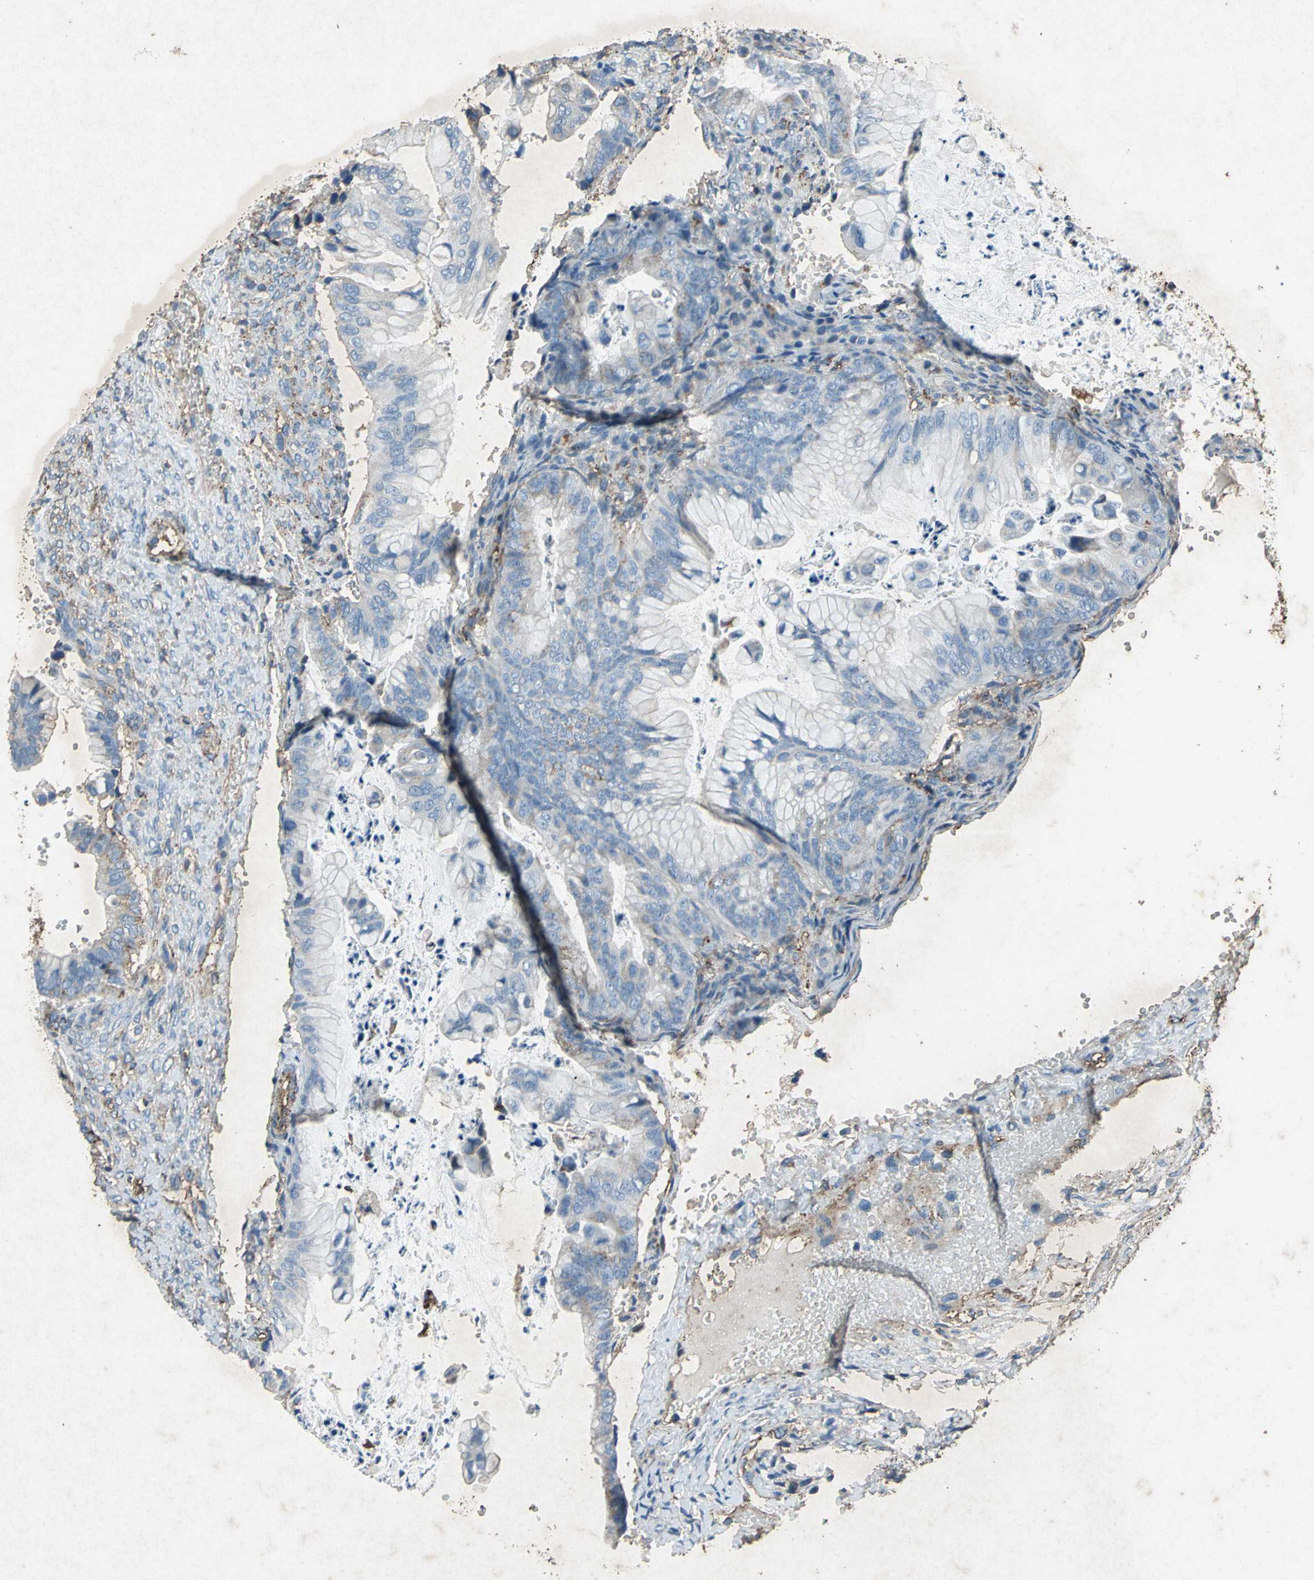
{"staining": {"intensity": "weak", "quantity": "<25%", "location": "cytoplasmic/membranous"}, "tissue": "ovarian cancer", "cell_type": "Tumor cells", "image_type": "cancer", "snomed": [{"axis": "morphology", "description": "Cystadenocarcinoma, mucinous, NOS"}, {"axis": "topography", "description": "Ovary"}], "caption": "This is an IHC histopathology image of mucinous cystadenocarcinoma (ovarian). There is no staining in tumor cells.", "gene": "CCR6", "patient": {"sex": "female", "age": 36}}